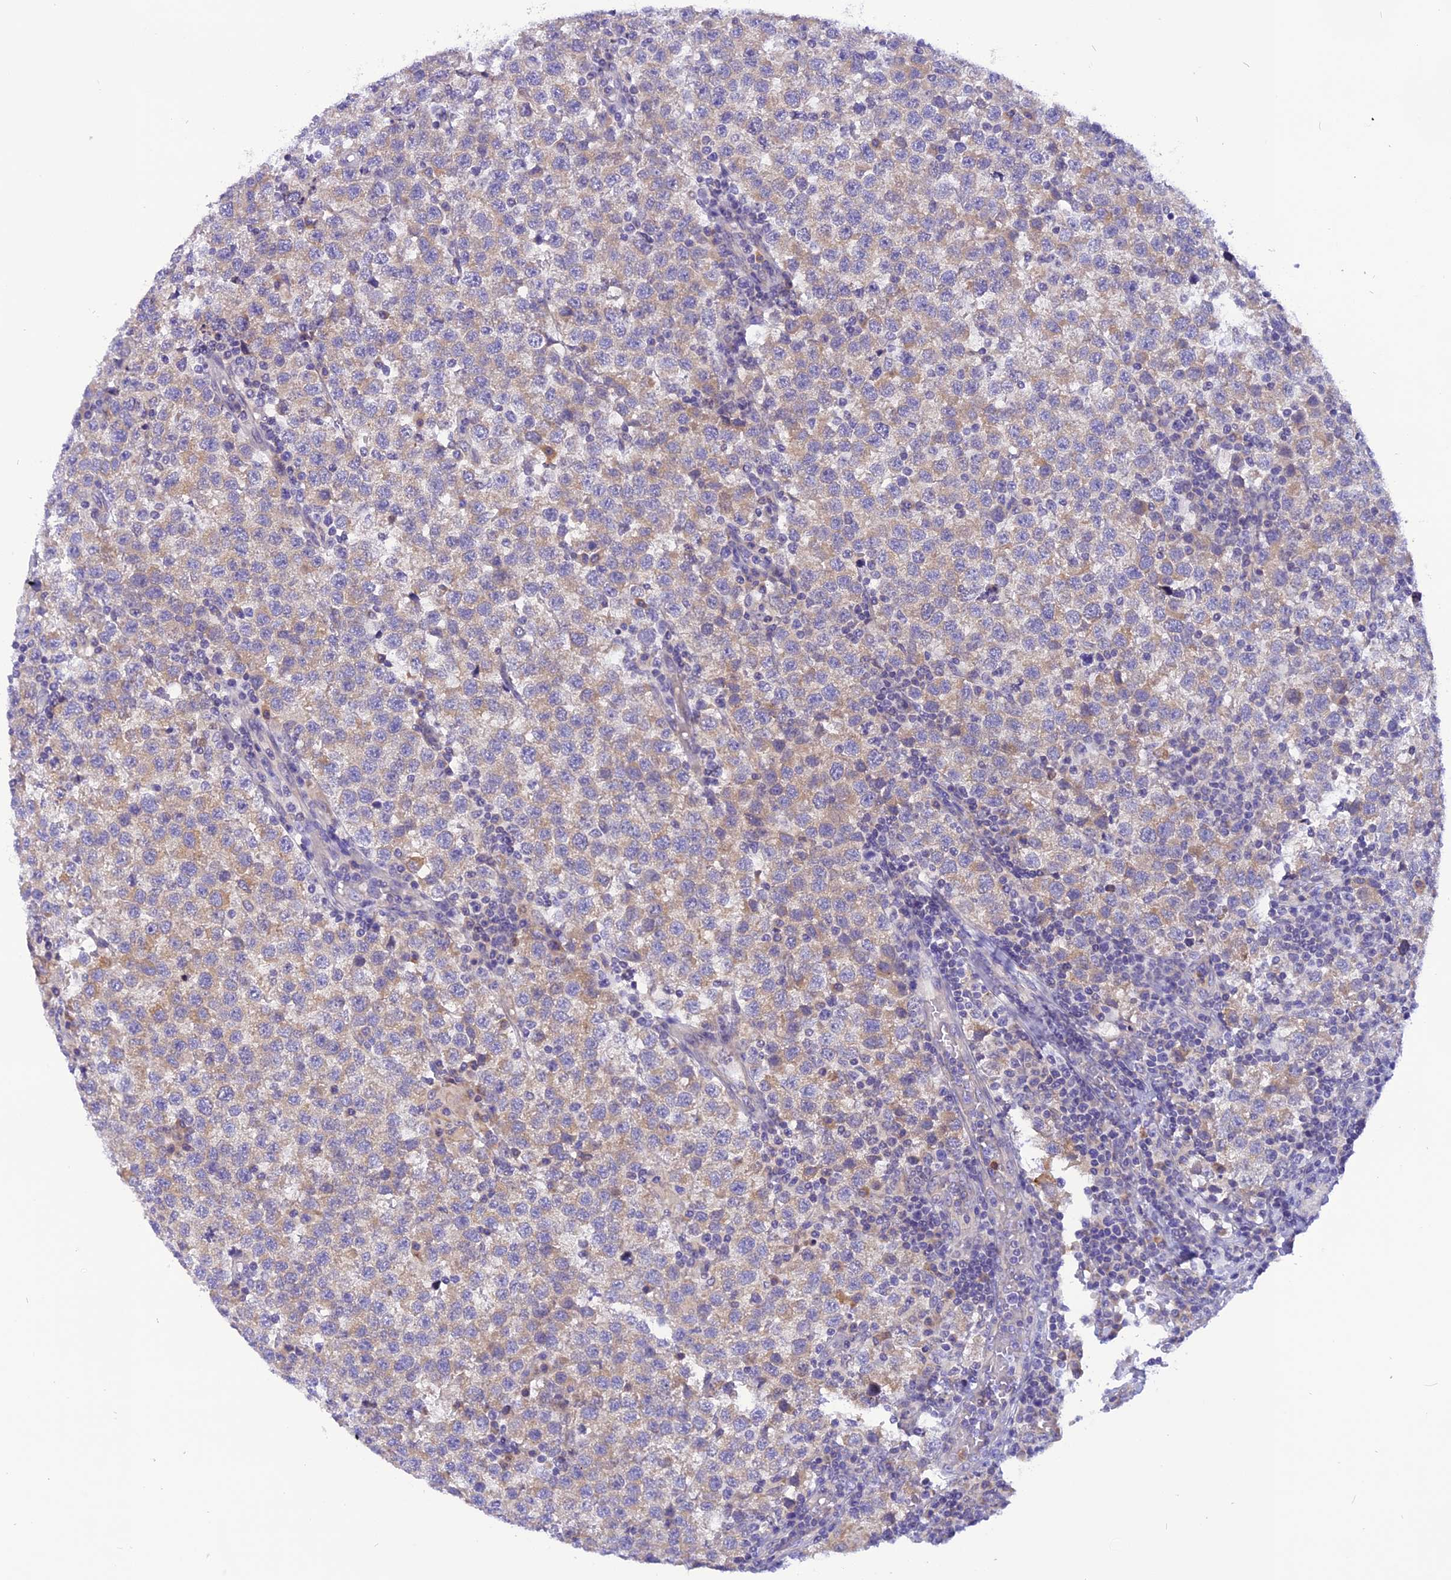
{"staining": {"intensity": "weak", "quantity": "<25%", "location": "cytoplasmic/membranous"}, "tissue": "testis cancer", "cell_type": "Tumor cells", "image_type": "cancer", "snomed": [{"axis": "morphology", "description": "Seminoma, NOS"}, {"axis": "topography", "description": "Testis"}], "caption": "Testis cancer (seminoma) was stained to show a protein in brown. There is no significant expression in tumor cells.", "gene": "TRIM3", "patient": {"sex": "male", "age": 34}}